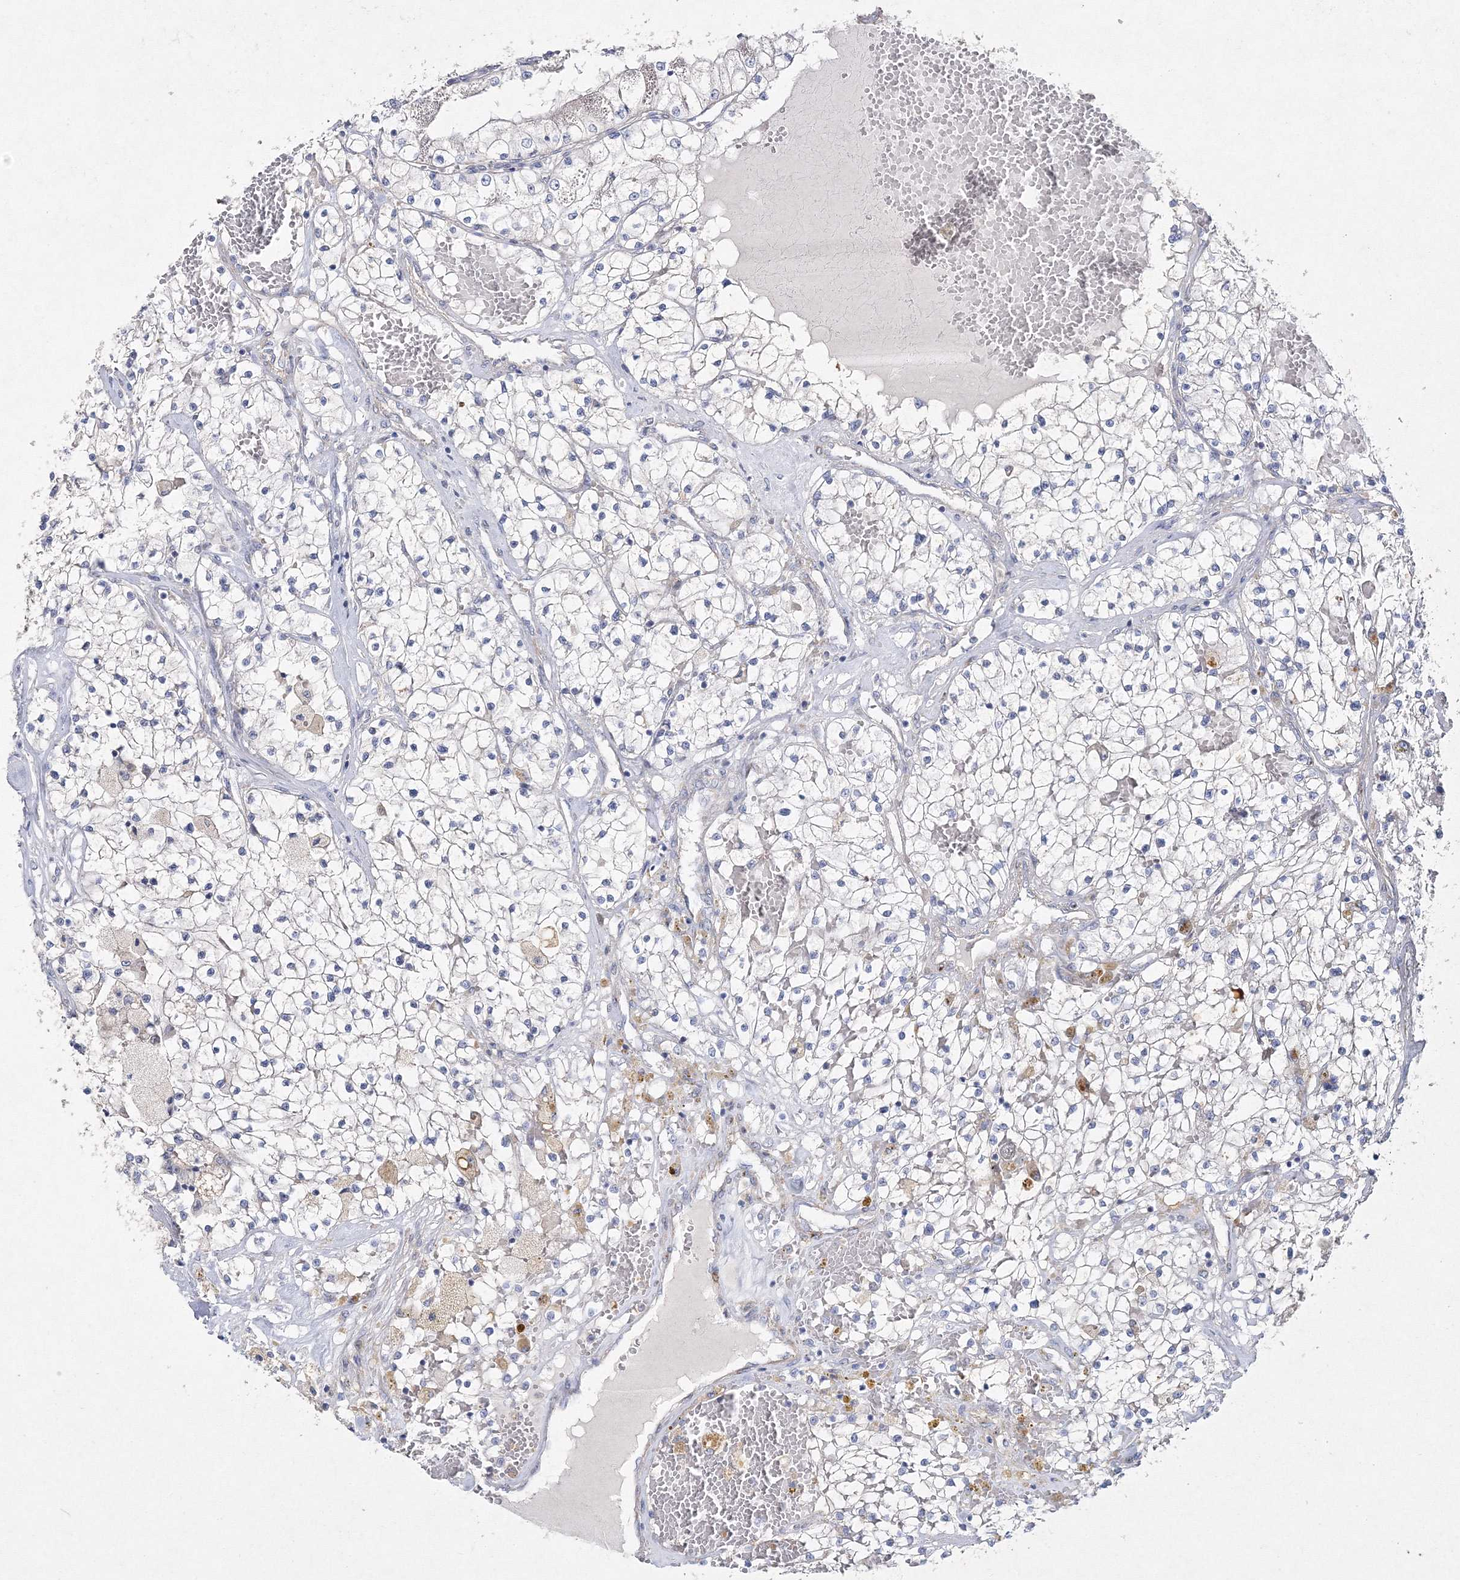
{"staining": {"intensity": "negative", "quantity": "none", "location": "none"}, "tissue": "renal cancer", "cell_type": "Tumor cells", "image_type": "cancer", "snomed": [{"axis": "morphology", "description": "Normal tissue, NOS"}, {"axis": "morphology", "description": "Adenocarcinoma, NOS"}, {"axis": "topography", "description": "Kidney"}], "caption": "DAB (3,3'-diaminobenzidine) immunohistochemical staining of human renal cancer demonstrates no significant expression in tumor cells. The staining was performed using DAB to visualize the protein expression in brown, while the nuclei were stained in blue with hematoxylin (Magnification: 20x).", "gene": "NAA40", "patient": {"sex": "male", "age": 68}}